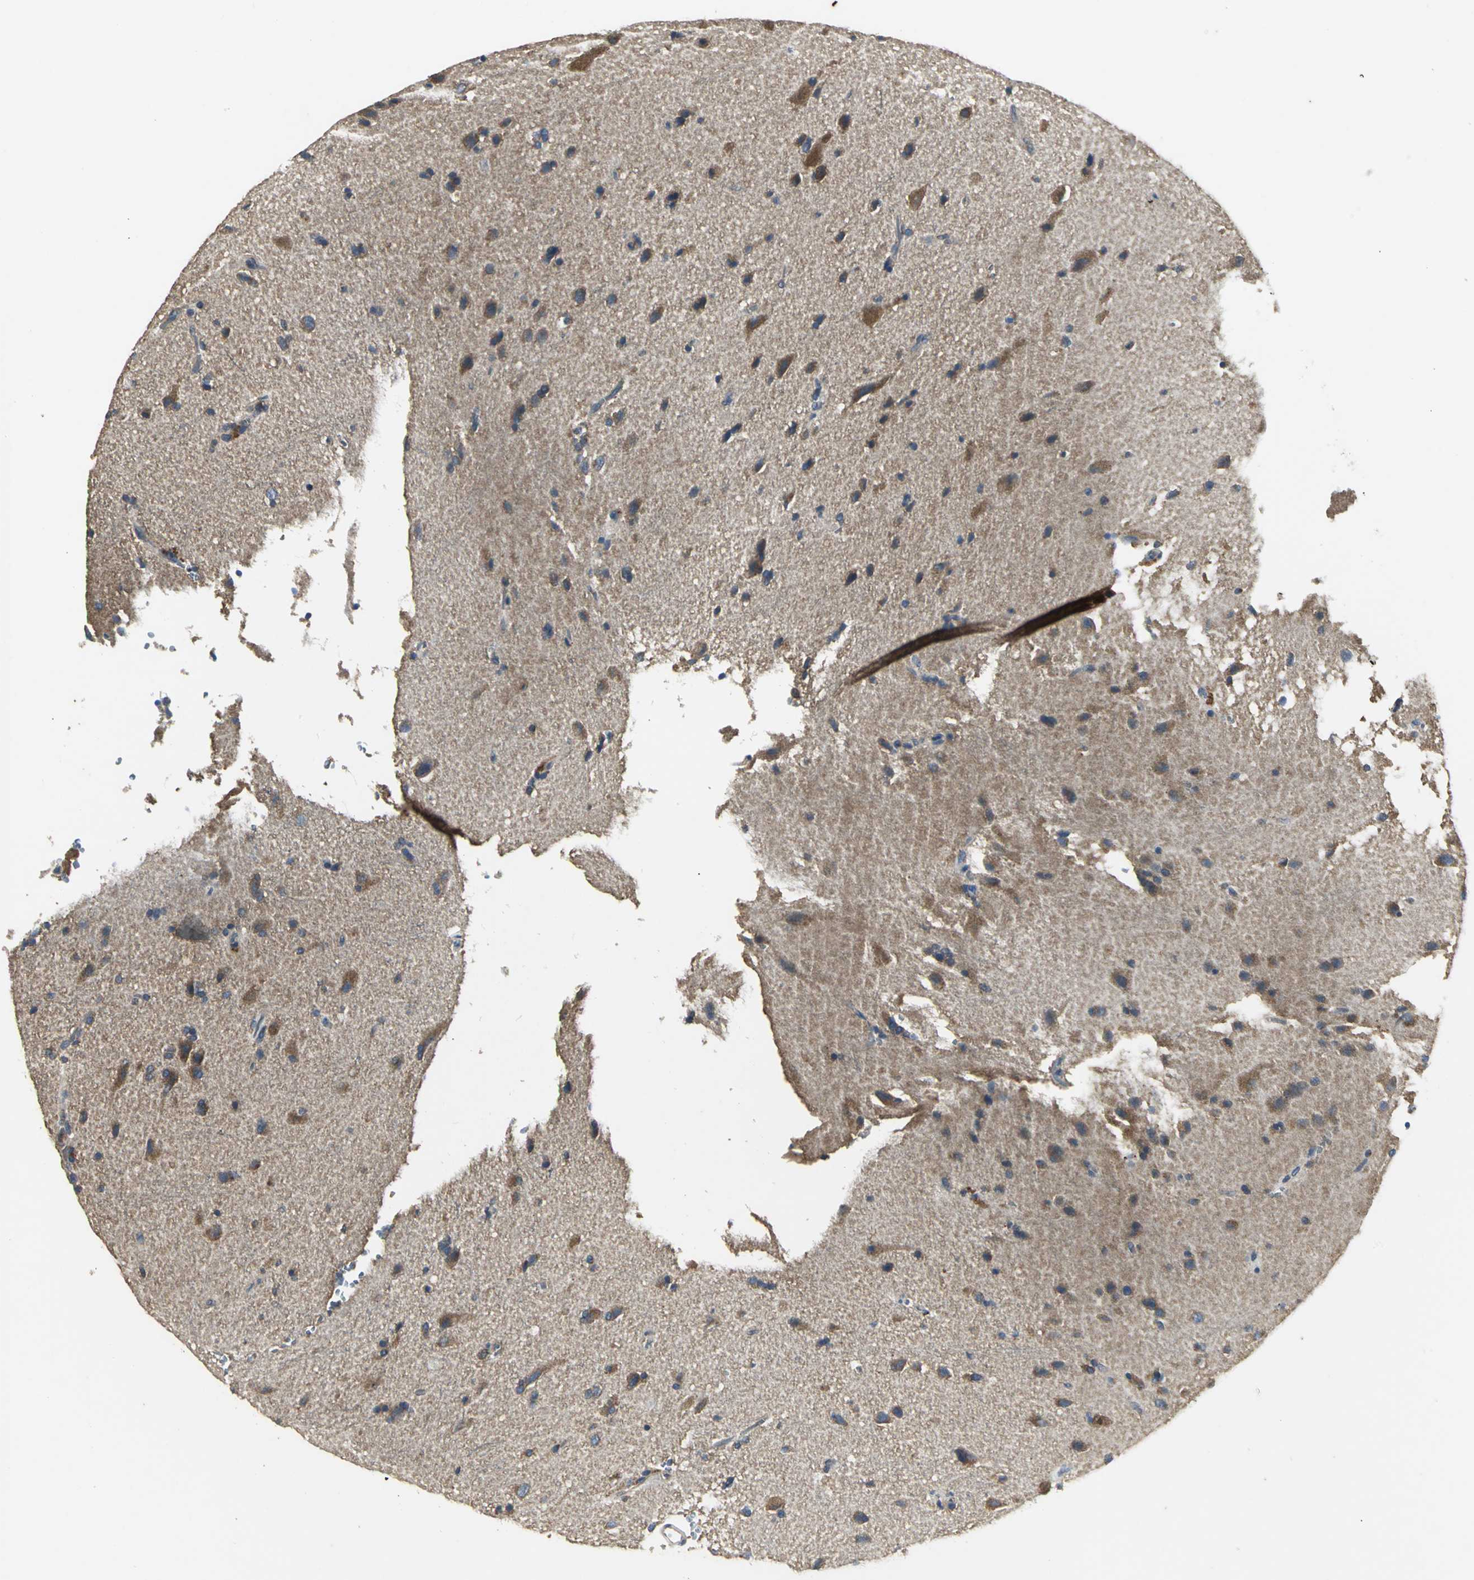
{"staining": {"intensity": "negative", "quantity": "none", "location": "none"}, "tissue": "cerebral cortex", "cell_type": "Endothelial cells", "image_type": "normal", "snomed": [{"axis": "morphology", "description": "Normal tissue, NOS"}, {"axis": "topography", "description": "Cerebral cortex"}], "caption": "Histopathology image shows no significant protein expression in endothelial cells of benign cerebral cortex.", "gene": "IRF3", "patient": {"sex": "male", "age": 62}}